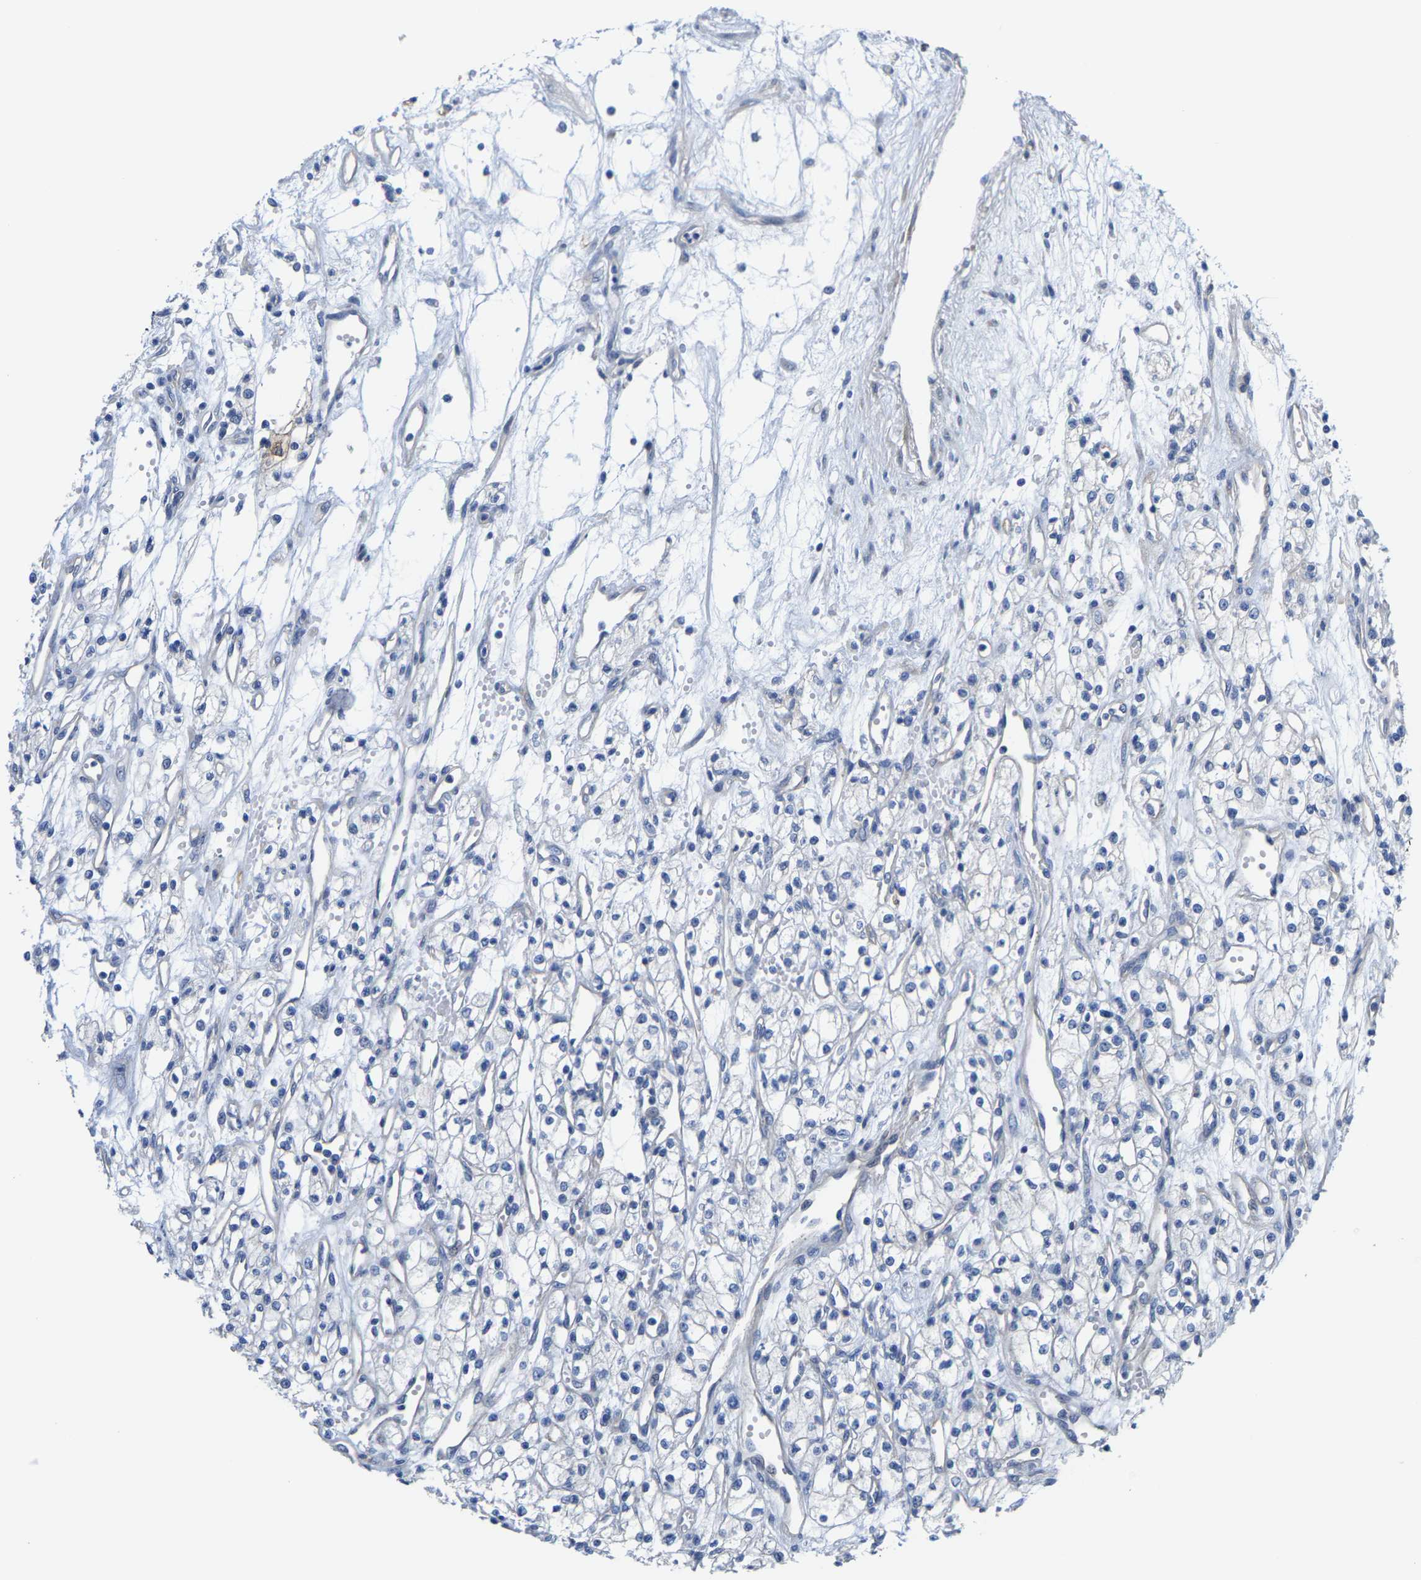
{"staining": {"intensity": "negative", "quantity": "none", "location": "none"}, "tissue": "renal cancer", "cell_type": "Tumor cells", "image_type": "cancer", "snomed": [{"axis": "morphology", "description": "Adenocarcinoma, NOS"}, {"axis": "topography", "description": "Kidney"}], "caption": "Immunohistochemical staining of human renal adenocarcinoma reveals no significant staining in tumor cells. The staining is performed using DAB (3,3'-diaminobenzidine) brown chromogen with nuclei counter-stained in using hematoxylin.", "gene": "DSCAM", "patient": {"sex": "male", "age": 59}}